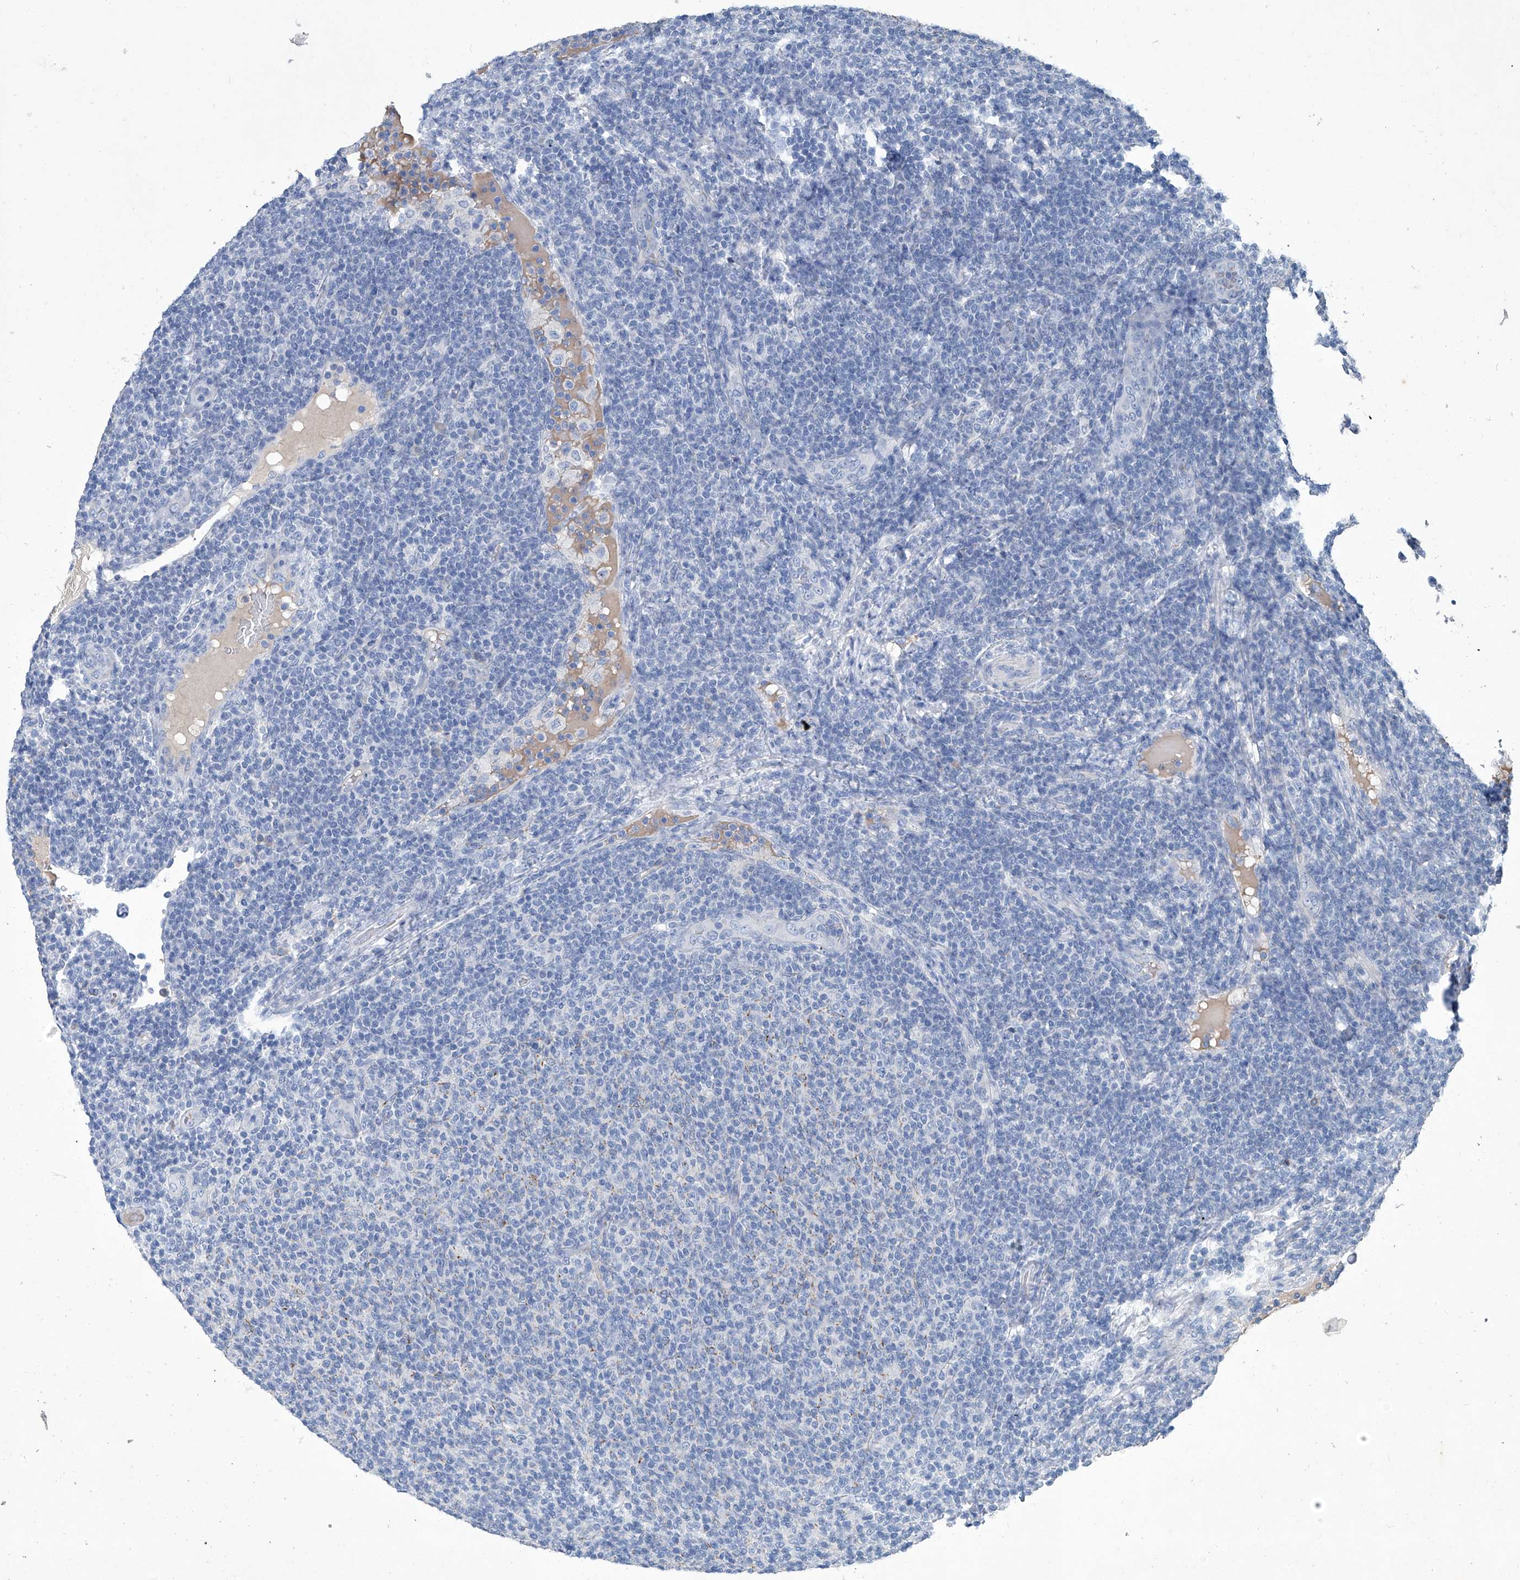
{"staining": {"intensity": "negative", "quantity": "none", "location": "none"}, "tissue": "lymphoma", "cell_type": "Tumor cells", "image_type": "cancer", "snomed": [{"axis": "morphology", "description": "Malignant lymphoma, non-Hodgkin's type, Low grade"}, {"axis": "topography", "description": "Lymph node"}], "caption": "Human lymphoma stained for a protein using IHC displays no staining in tumor cells.", "gene": "MTARC1", "patient": {"sex": "male", "age": 66}}